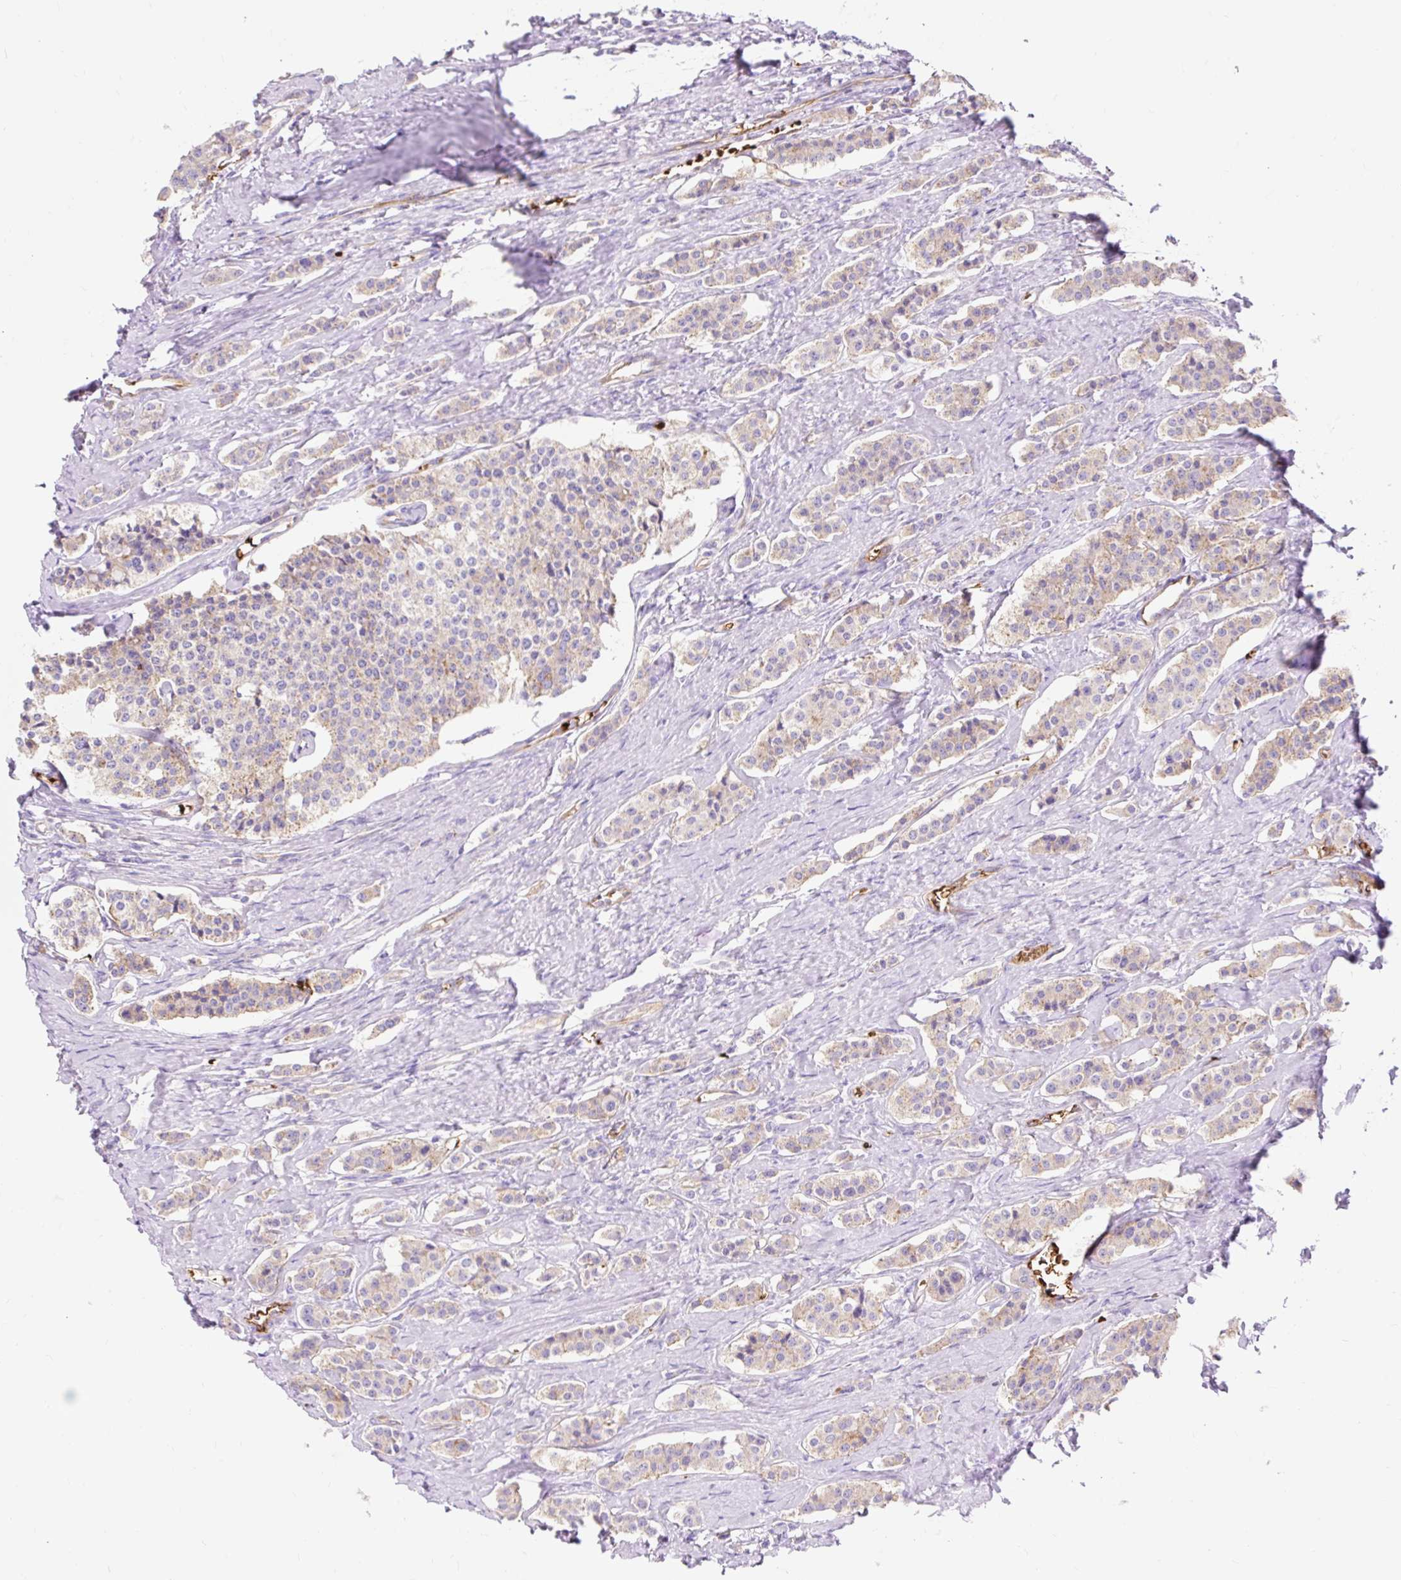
{"staining": {"intensity": "weak", "quantity": "25%-75%", "location": "cytoplasmic/membranous"}, "tissue": "carcinoid", "cell_type": "Tumor cells", "image_type": "cancer", "snomed": [{"axis": "morphology", "description": "Carcinoid, malignant, NOS"}, {"axis": "topography", "description": "Small intestine"}], "caption": "Carcinoid stained with DAB IHC reveals low levels of weak cytoplasmic/membranous positivity in approximately 25%-75% of tumor cells.", "gene": "HIP1R", "patient": {"sex": "male", "age": 63}}